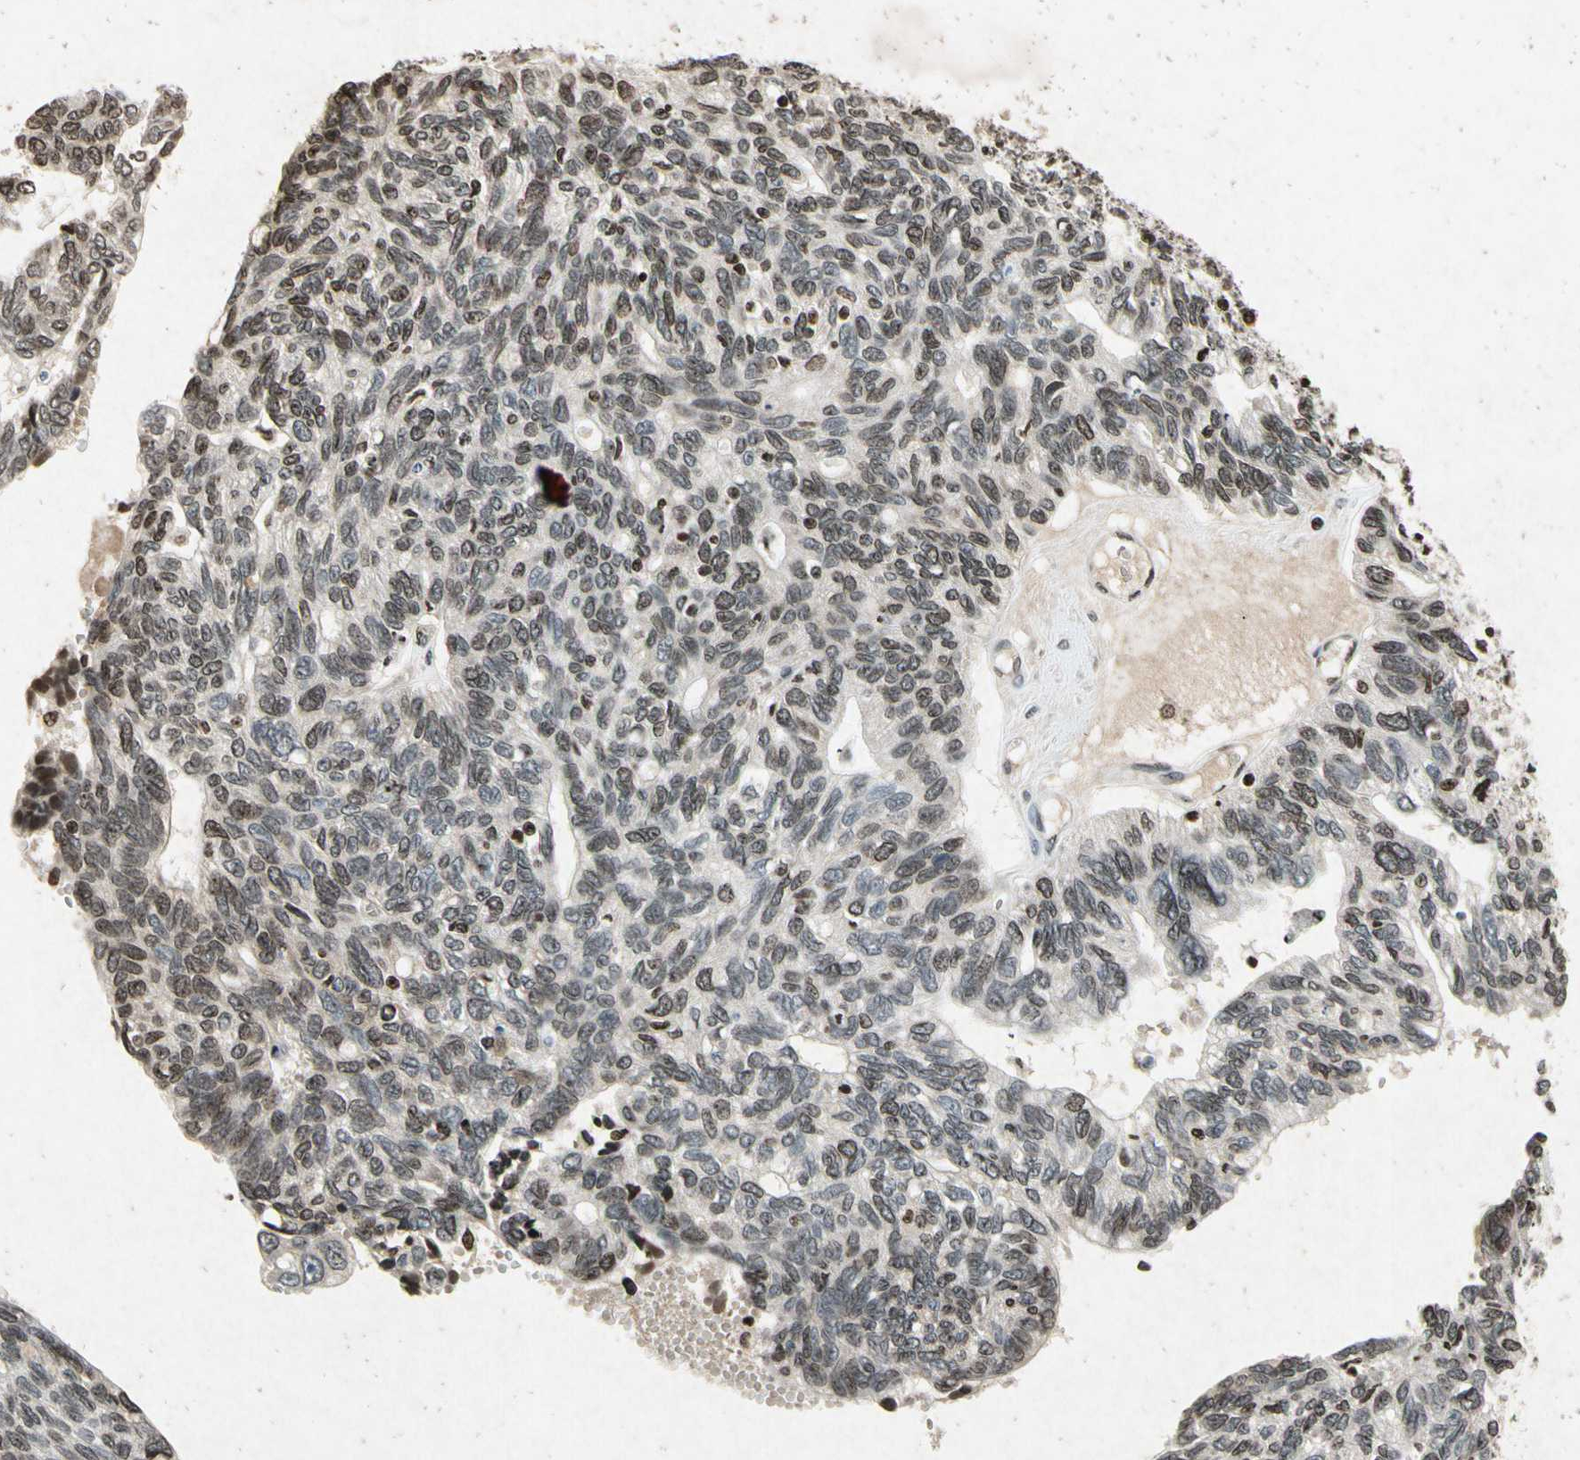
{"staining": {"intensity": "weak", "quantity": "<25%", "location": "nuclear"}, "tissue": "ovarian cancer", "cell_type": "Tumor cells", "image_type": "cancer", "snomed": [{"axis": "morphology", "description": "Cystadenocarcinoma, serous, NOS"}, {"axis": "topography", "description": "Ovary"}], "caption": "High power microscopy micrograph of an IHC image of ovarian cancer (serous cystadenocarcinoma), revealing no significant staining in tumor cells. (Immunohistochemistry, brightfield microscopy, high magnification).", "gene": "HOXB3", "patient": {"sex": "female", "age": 79}}